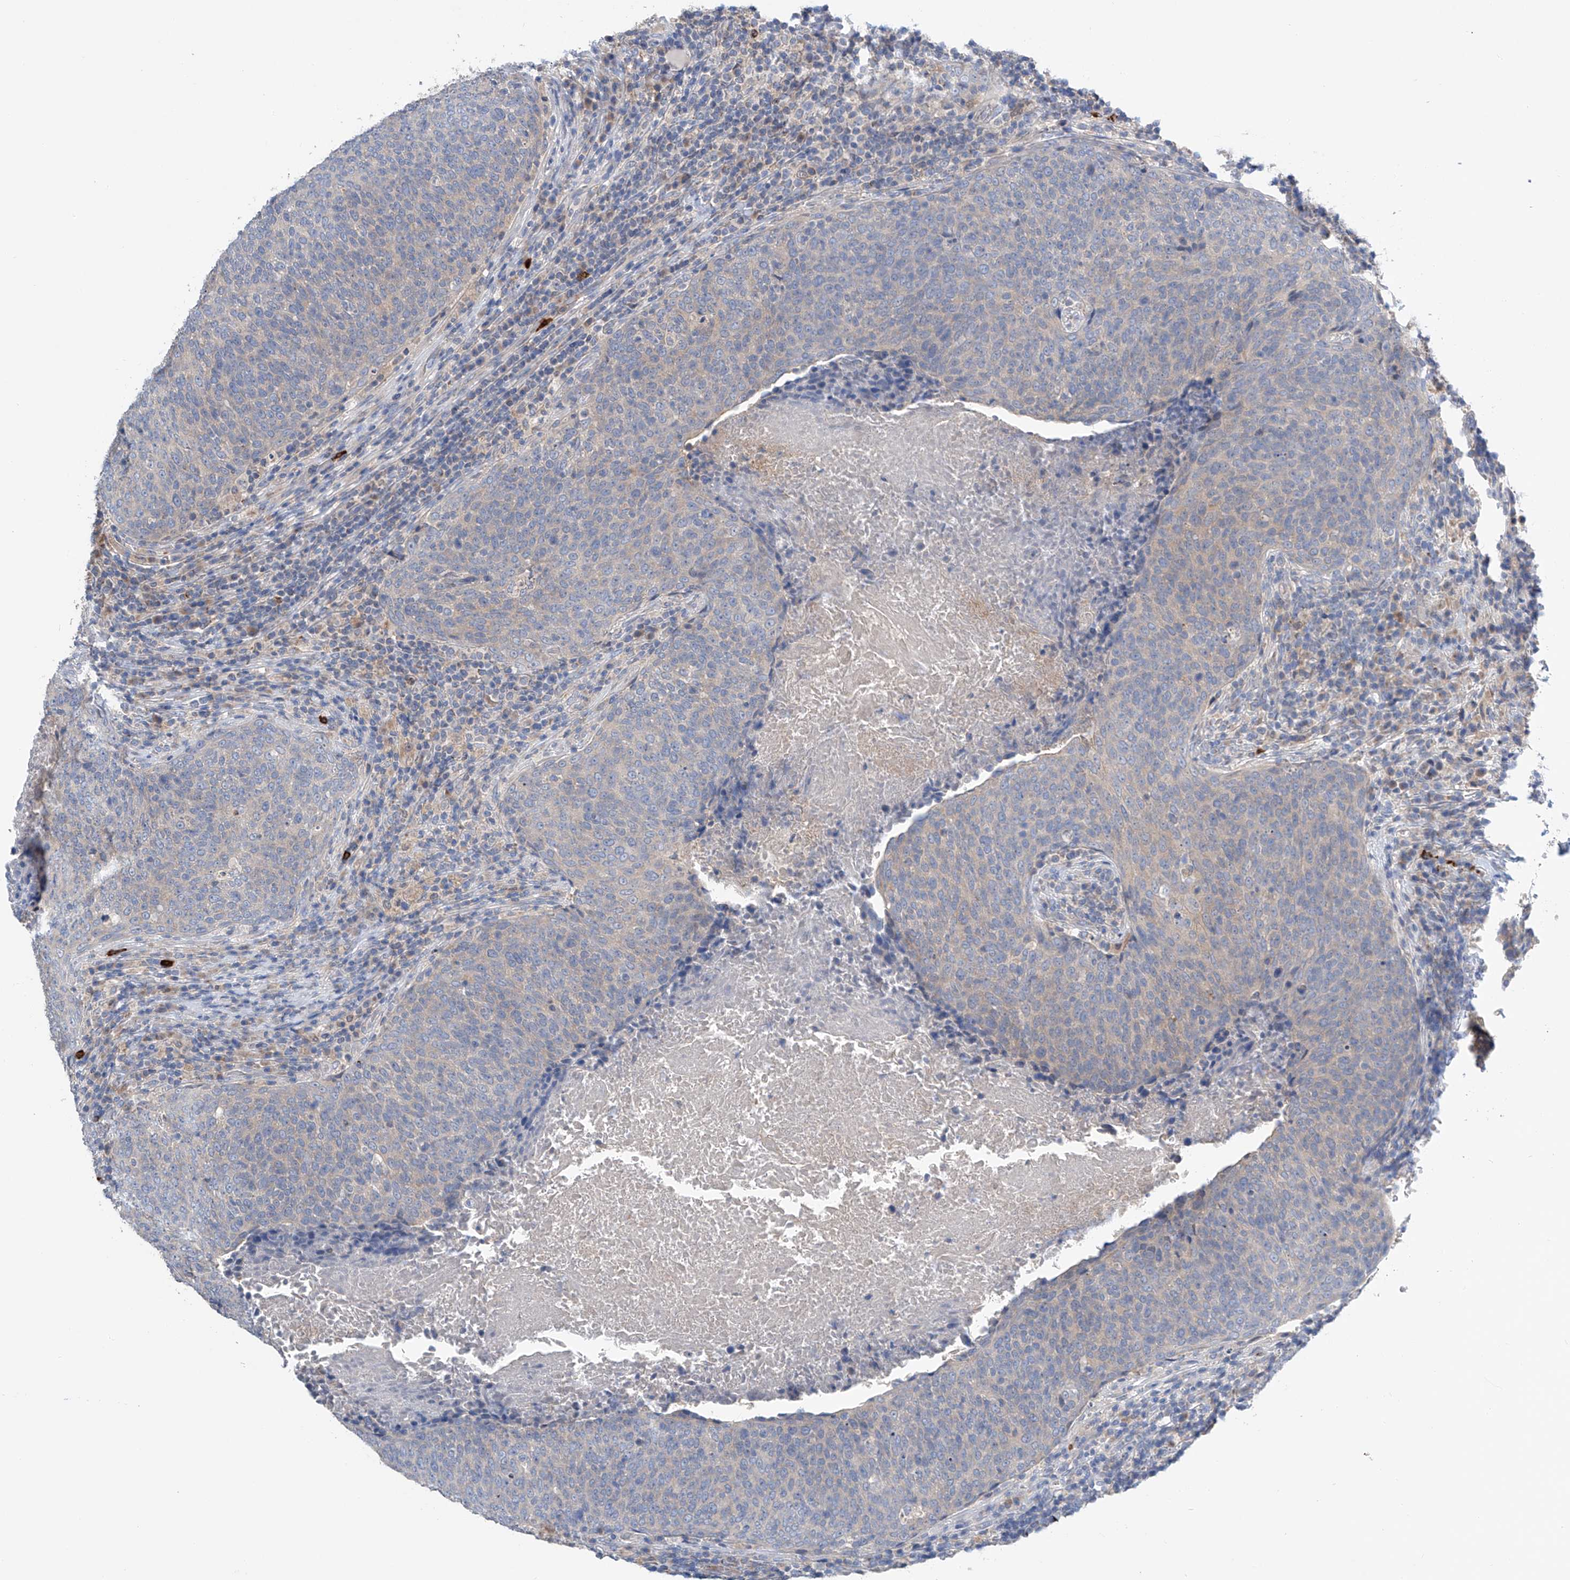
{"staining": {"intensity": "negative", "quantity": "none", "location": "none"}, "tissue": "head and neck cancer", "cell_type": "Tumor cells", "image_type": "cancer", "snomed": [{"axis": "morphology", "description": "Squamous cell carcinoma, NOS"}, {"axis": "morphology", "description": "Squamous cell carcinoma, metastatic, NOS"}, {"axis": "topography", "description": "Lymph node"}, {"axis": "topography", "description": "Head-Neck"}], "caption": "There is no significant expression in tumor cells of head and neck metastatic squamous cell carcinoma.", "gene": "GPC4", "patient": {"sex": "male", "age": 62}}